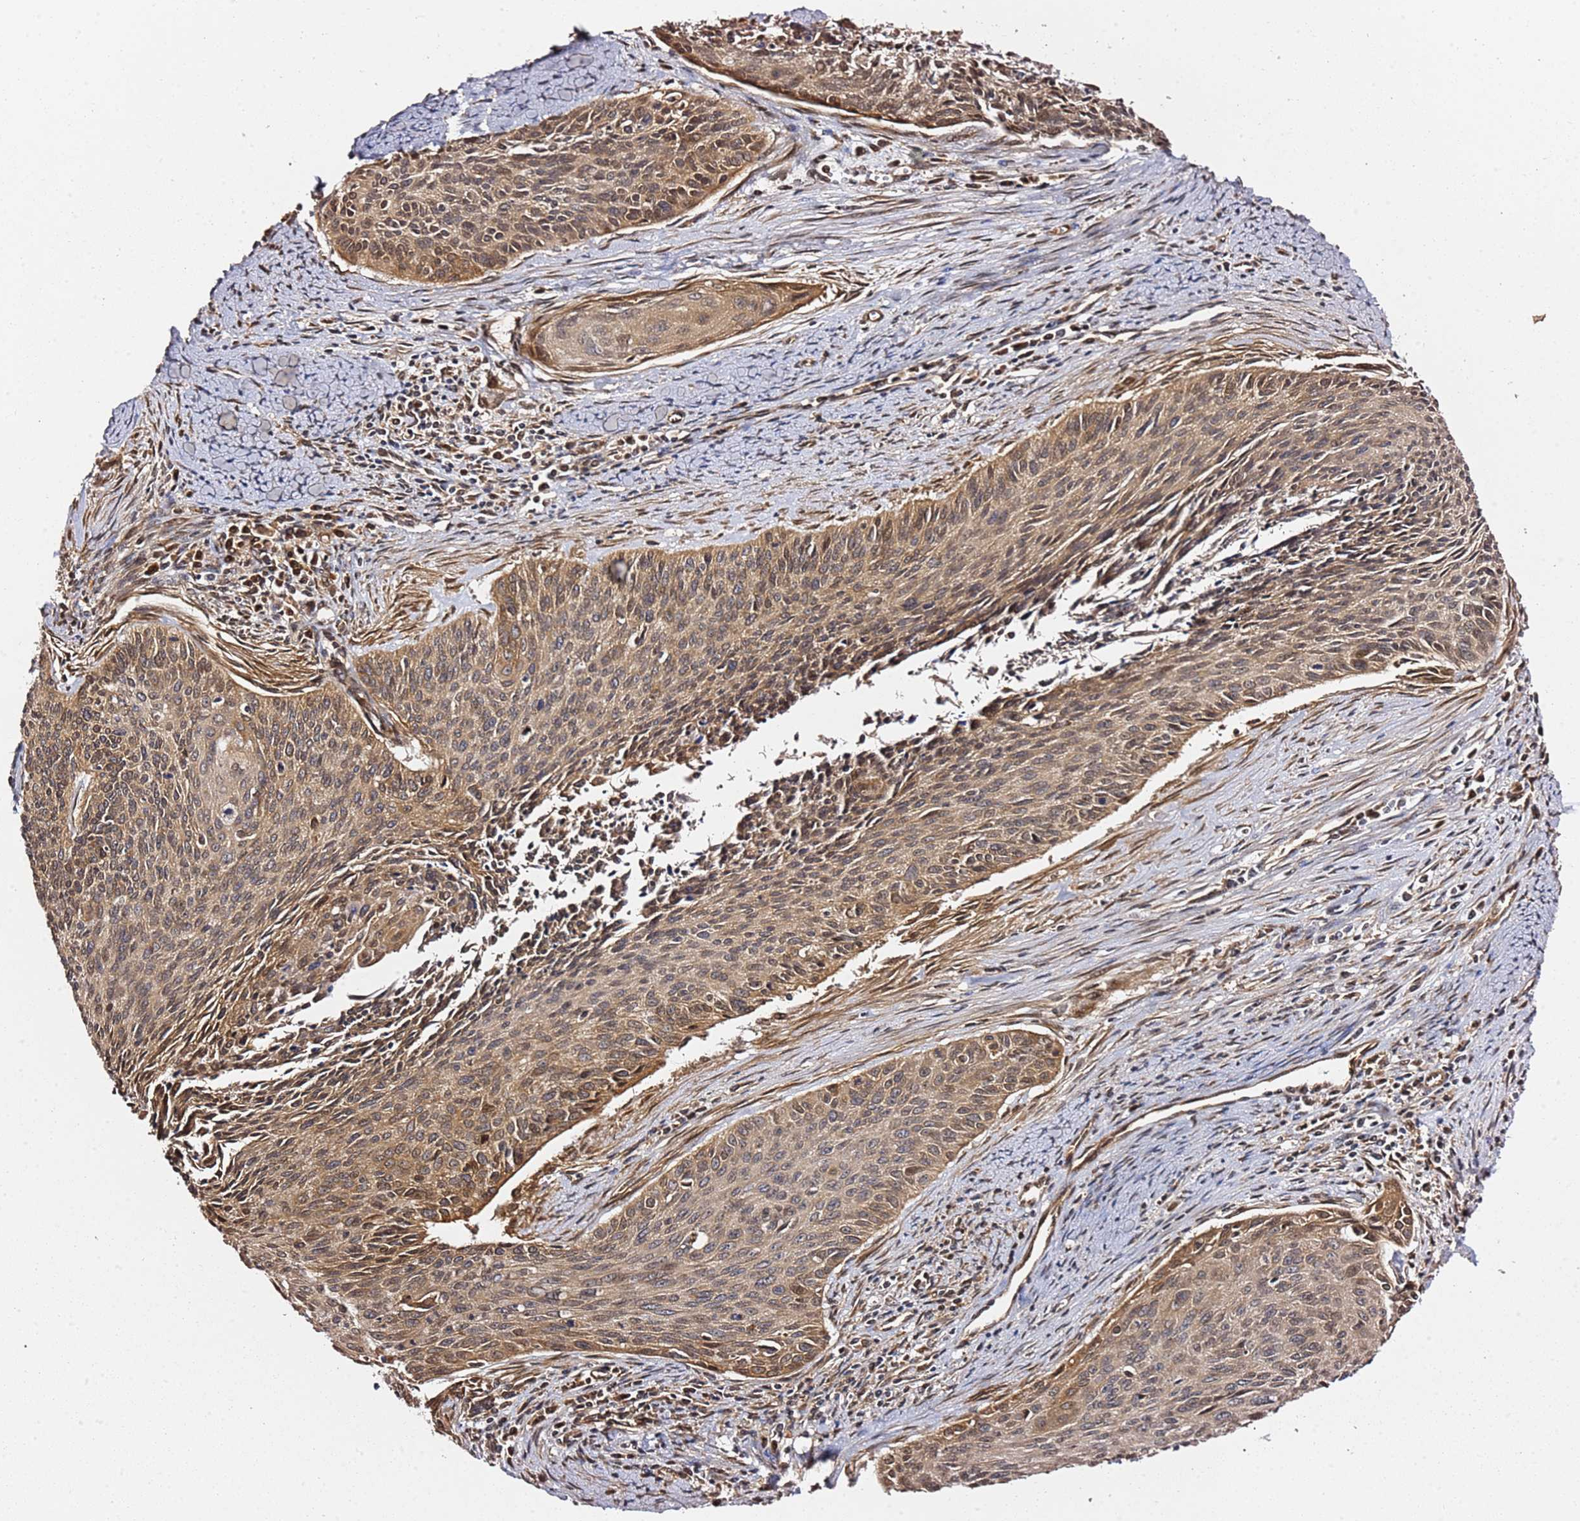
{"staining": {"intensity": "weak", "quantity": "25%-75%", "location": "cytoplasmic/membranous"}, "tissue": "cervical cancer", "cell_type": "Tumor cells", "image_type": "cancer", "snomed": [{"axis": "morphology", "description": "Squamous cell carcinoma, NOS"}, {"axis": "topography", "description": "Cervix"}], "caption": "Immunohistochemical staining of human cervical cancer displays low levels of weak cytoplasmic/membranous protein expression in about 25%-75% of tumor cells.", "gene": "PRKAB2", "patient": {"sex": "female", "age": 55}}